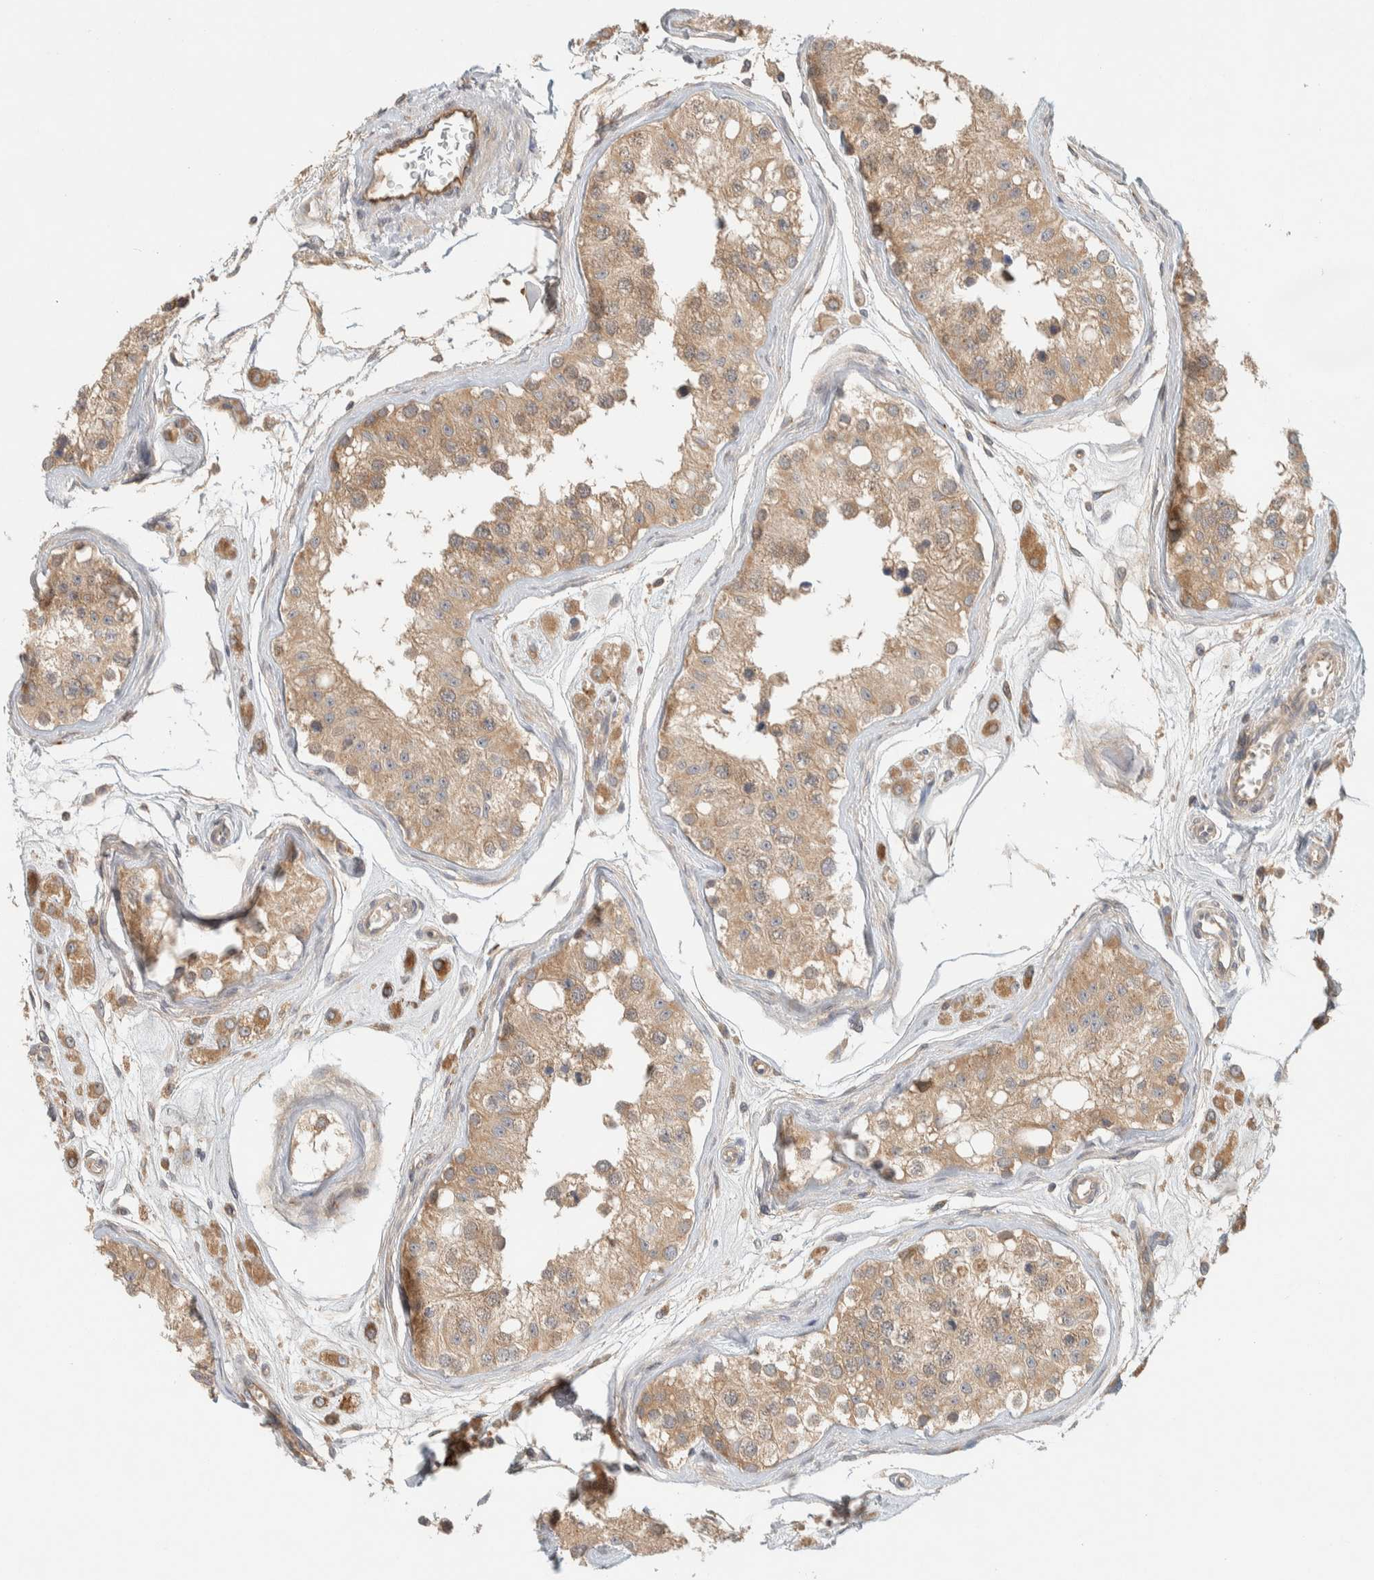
{"staining": {"intensity": "moderate", "quantity": ">75%", "location": "cytoplasmic/membranous"}, "tissue": "testis", "cell_type": "Cells in seminiferous ducts", "image_type": "normal", "snomed": [{"axis": "morphology", "description": "Normal tissue, NOS"}, {"axis": "morphology", "description": "Adenocarcinoma, metastatic, NOS"}, {"axis": "topography", "description": "Testis"}], "caption": "DAB (3,3'-diaminobenzidine) immunohistochemical staining of normal testis displays moderate cytoplasmic/membranous protein expression in about >75% of cells in seminiferous ducts.", "gene": "FAM167A", "patient": {"sex": "male", "age": 26}}